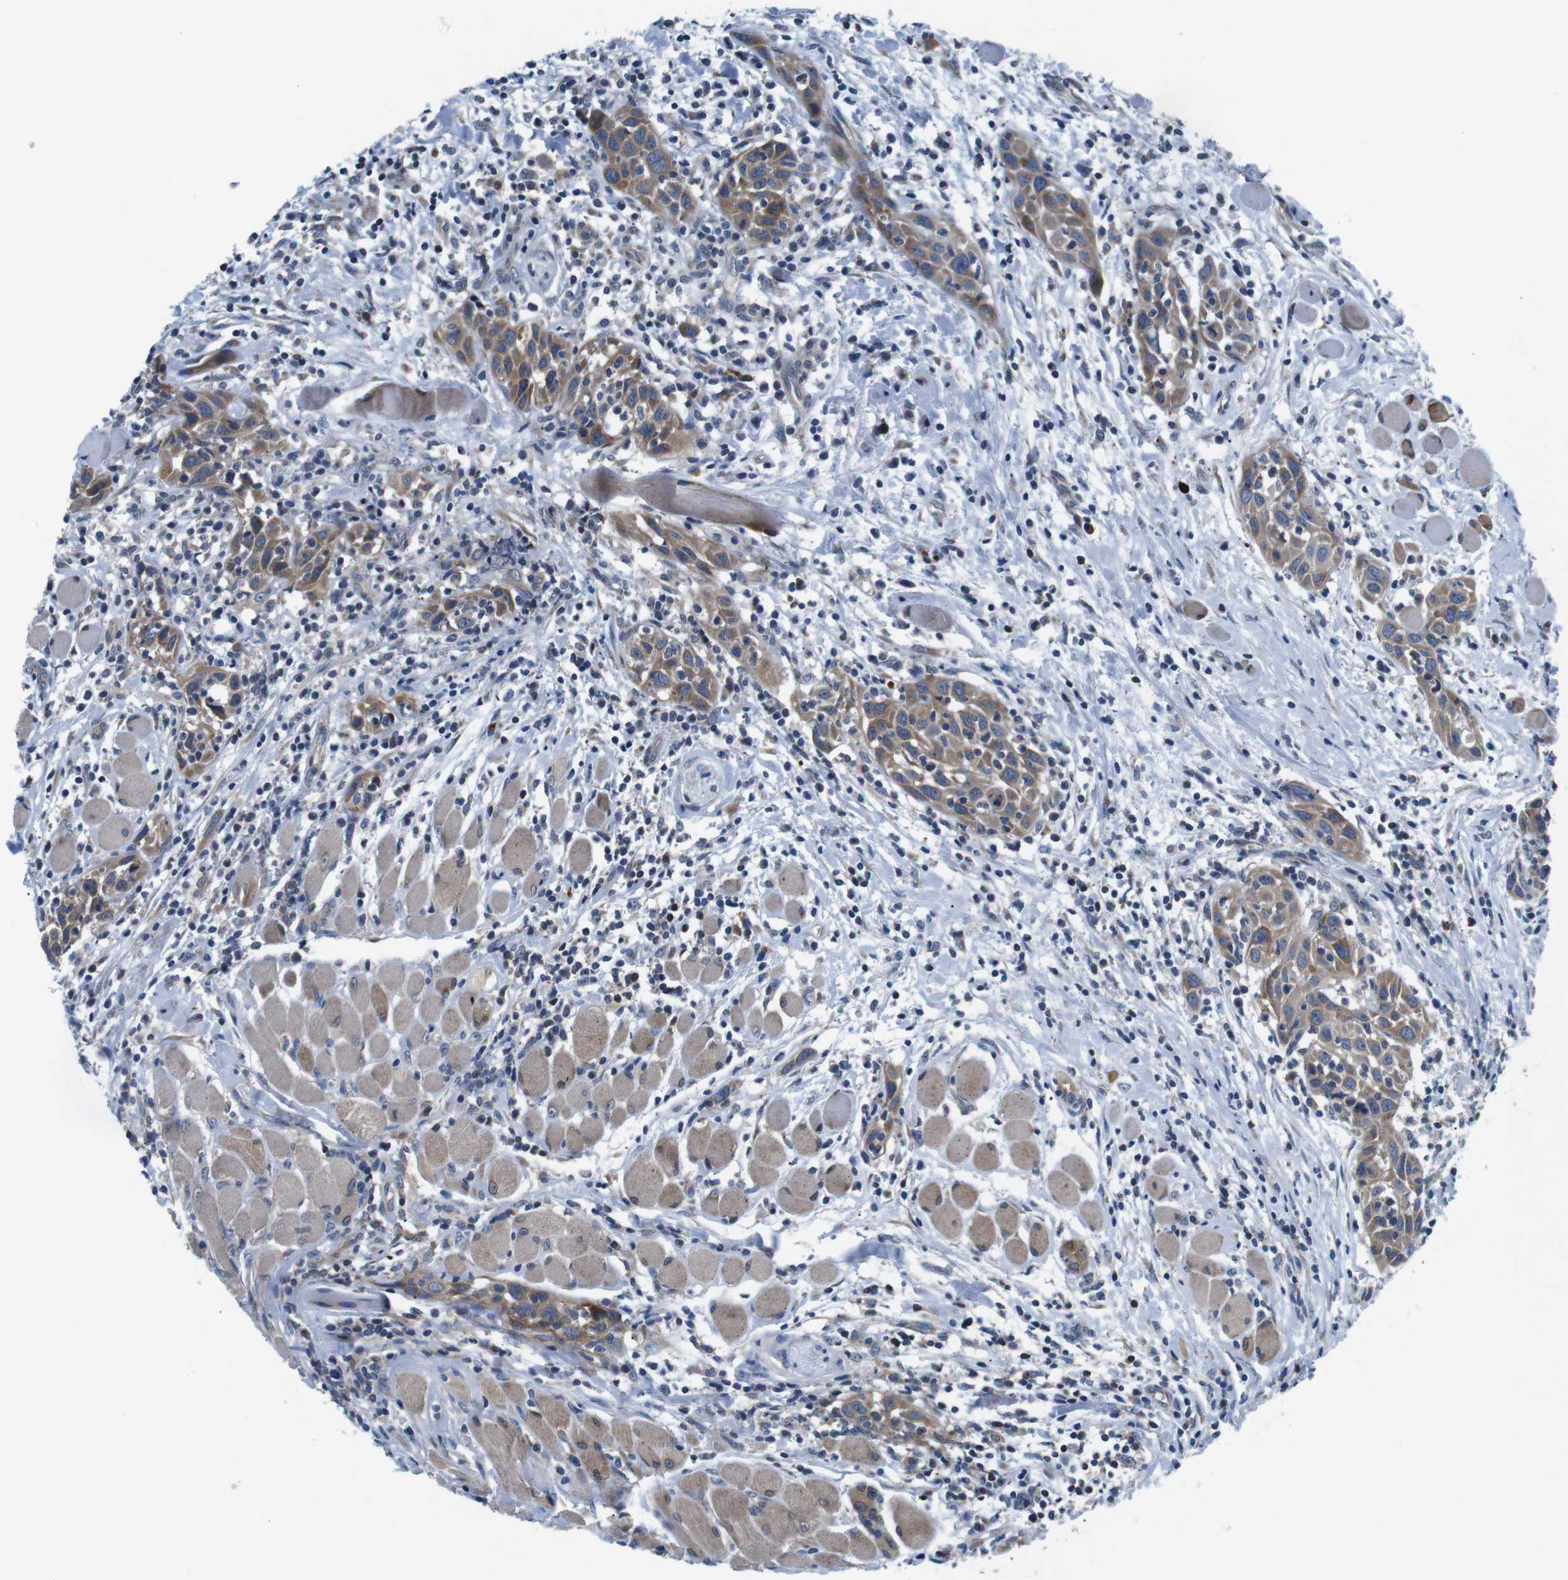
{"staining": {"intensity": "moderate", "quantity": ">75%", "location": "cytoplasmic/membranous"}, "tissue": "head and neck cancer", "cell_type": "Tumor cells", "image_type": "cancer", "snomed": [{"axis": "morphology", "description": "Squamous cell carcinoma, NOS"}, {"axis": "topography", "description": "Oral tissue"}, {"axis": "topography", "description": "Head-Neck"}], "caption": "Protein expression analysis of human head and neck cancer (squamous cell carcinoma) reveals moderate cytoplasmic/membranous expression in about >75% of tumor cells. The protein of interest is stained brown, and the nuclei are stained in blue (DAB (3,3'-diaminobenzidine) IHC with brightfield microscopy, high magnification).", "gene": "JAK1", "patient": {"sex": "female", "age": 50}}